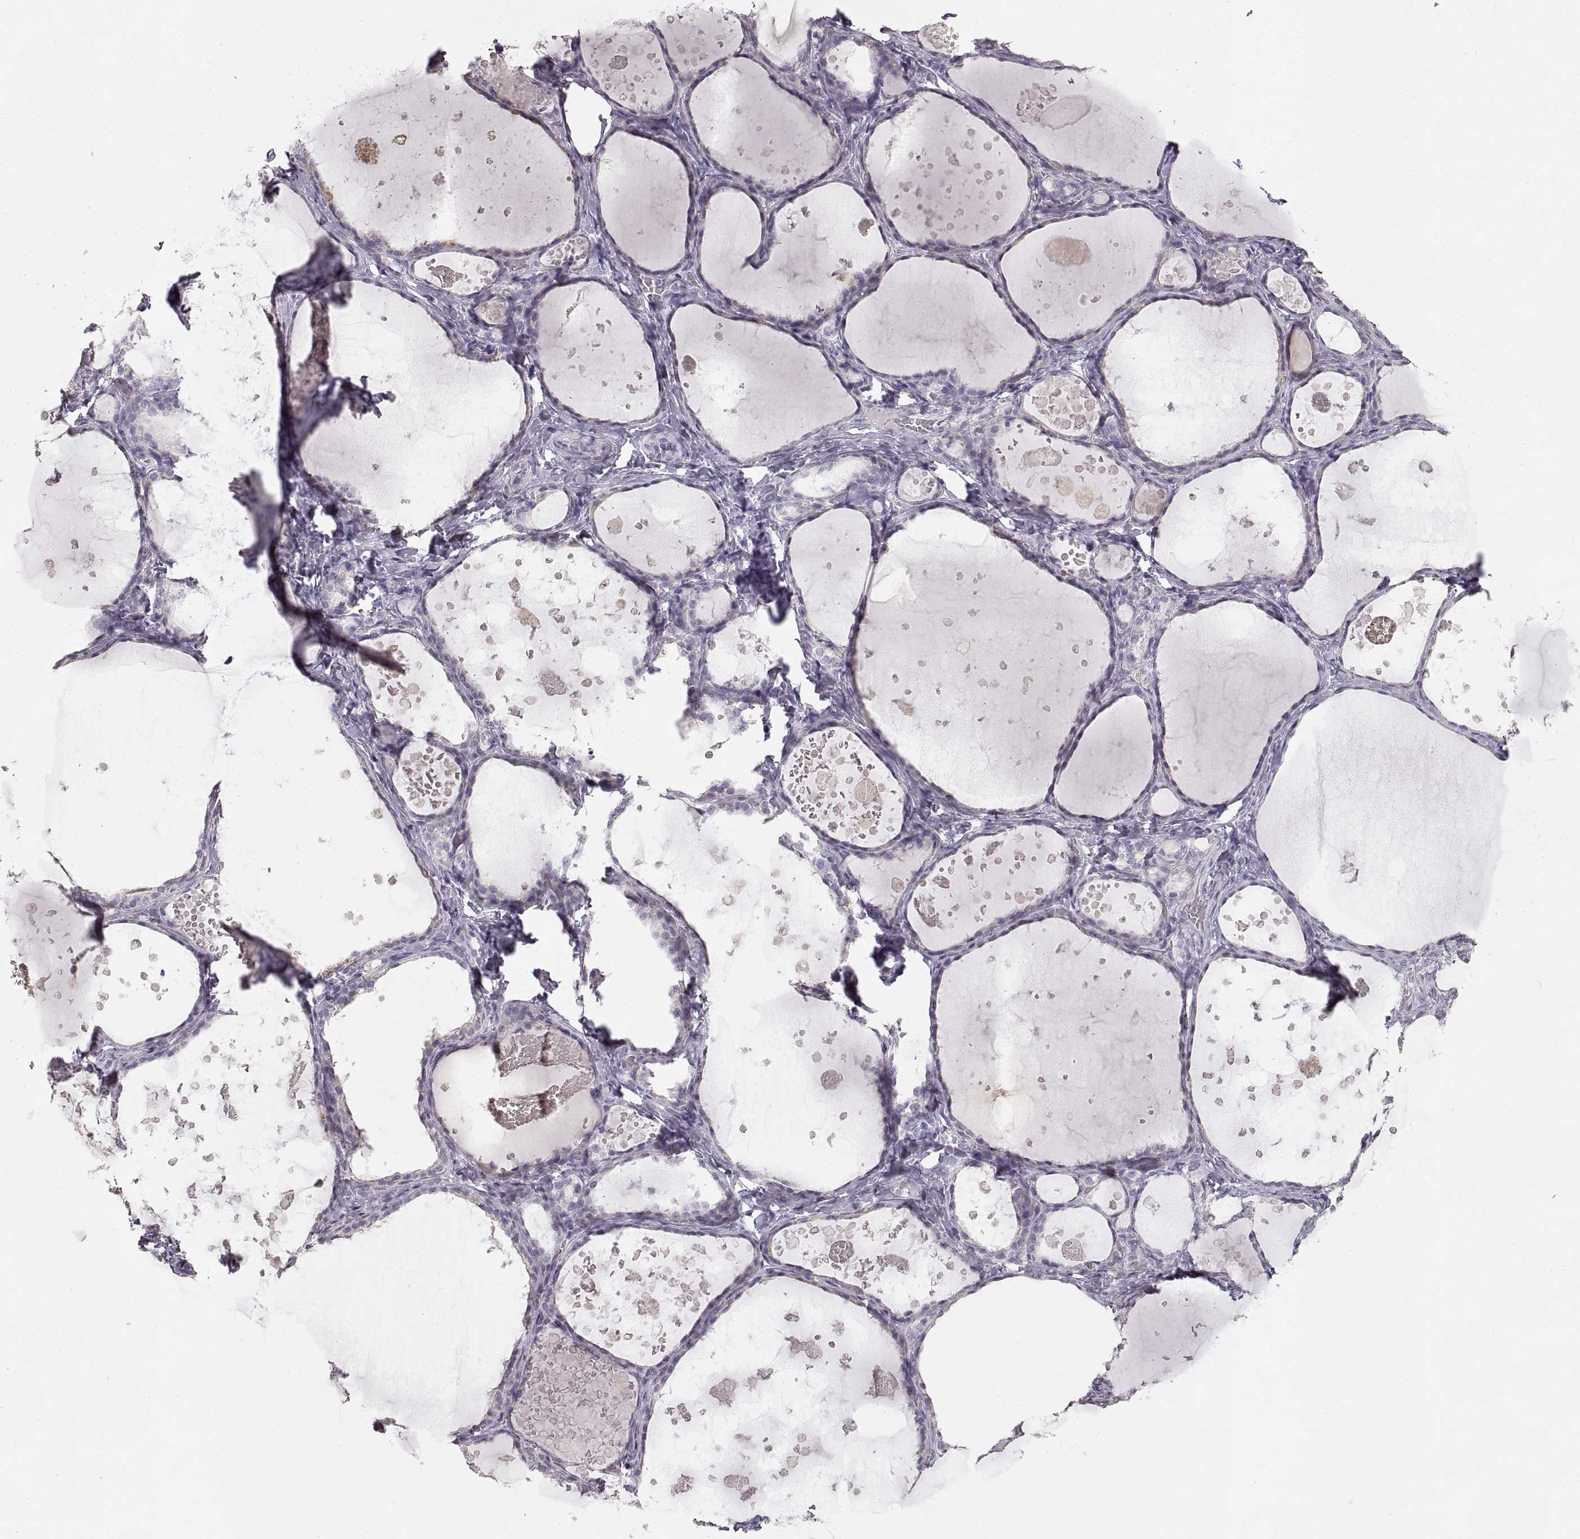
{"staining": {"intensity": "negative", "quantity": "none", "location": "none"}, "tissue": "thyroid gland", "cell_type": "Glandular cells", "image_type": "normal", "snomed": [{"axis": "morphology", "description": "Normal tissue, NOS"}, {"axis": "topography", "description": "Thyroid gland"}], "caption": "DAB immunohistochemical staining of normal thyroid gland displays no significant staining in glandular cells.", "gene": "ZP3", "patient": {"sex": "female", "age": 56}}